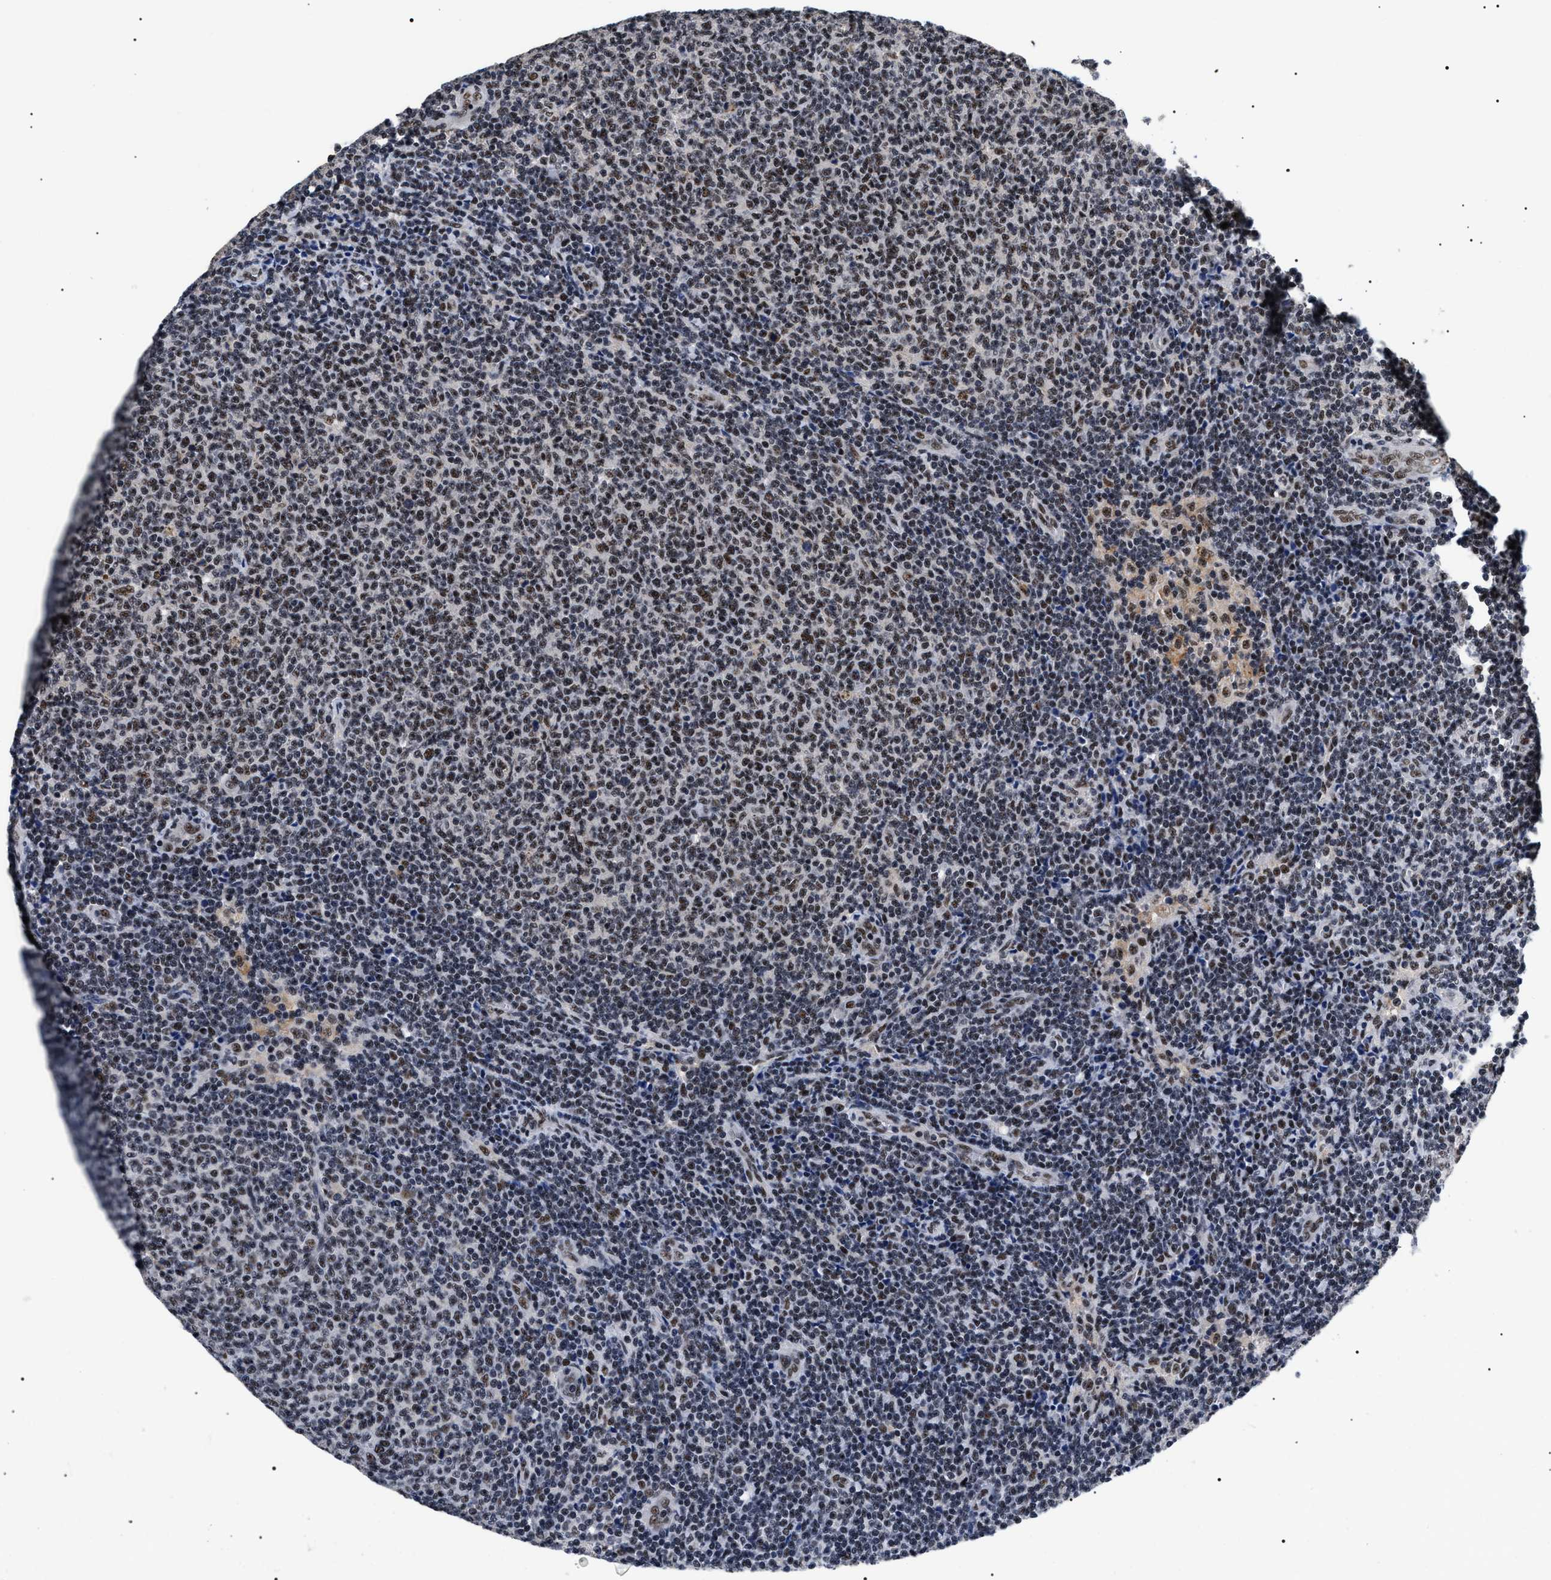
{"staining": {"intensity": "strong", "quantity": "25%-75%", "location": "nuclear"}, "tissue": "lymphoma", "cell_type": "Tumor cells", "image_type": "cancer", "snomed": [{"axis": "morphology", "description": "Malignant lymphoma, non-Hodgkin's type, Low grade"}, {"axis": "topography", "description": "Lymph node"}], "caption": "A histopathology image of lymphoma stained for a protein displays strong nuclear brown staining in tumor cells. (DAB IHC, brown staining for protein, blue staining for nuclei).", "gene": "CAAP1", "patient": {"sex": "male", "age": 66}}